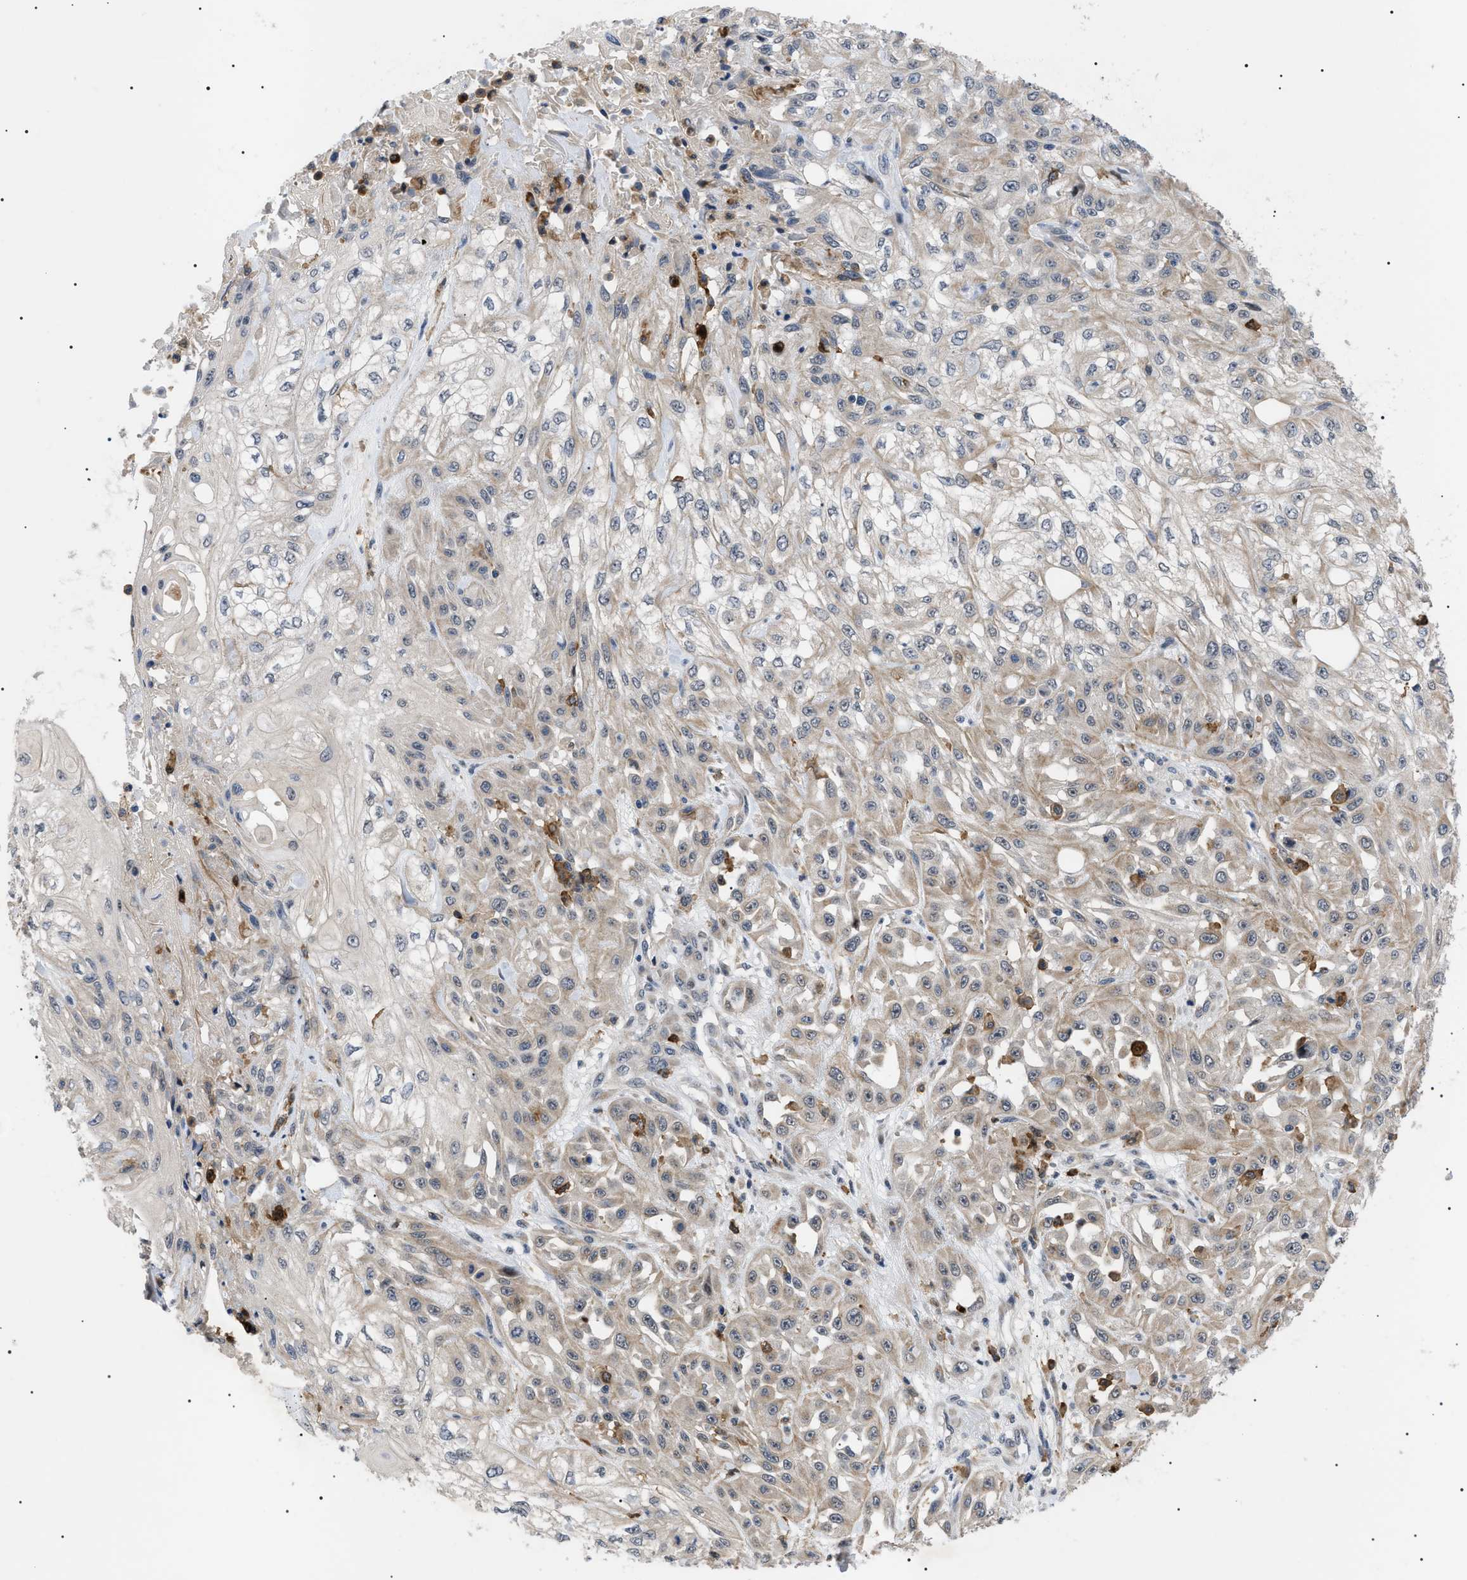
{"staining": {"intensity": "weak", "quantity": ">75%", "location": "cytoplasmic/membranous"}, "tissue": "skin cancer", "cell_type": "Tumor cells", "image_type": "cancer", "snomed": [{"axis": "morphology", "description": "Squamous cell carcinoma, NOS"}, {"axis": "morphology", "description": "Squamous cell carcinoma, metastatic, NOS"}, {"axis": "topography", "description": "Skin"}, {"axis": "topography", "description": "Lymph node"}], "caption": "Human skin metastatic squamous cell carcinoma stained with a protein marker shows weak staining in tumor cells.", "gene": "CD300A", "patient": {"sex": "male", "age": 75}}